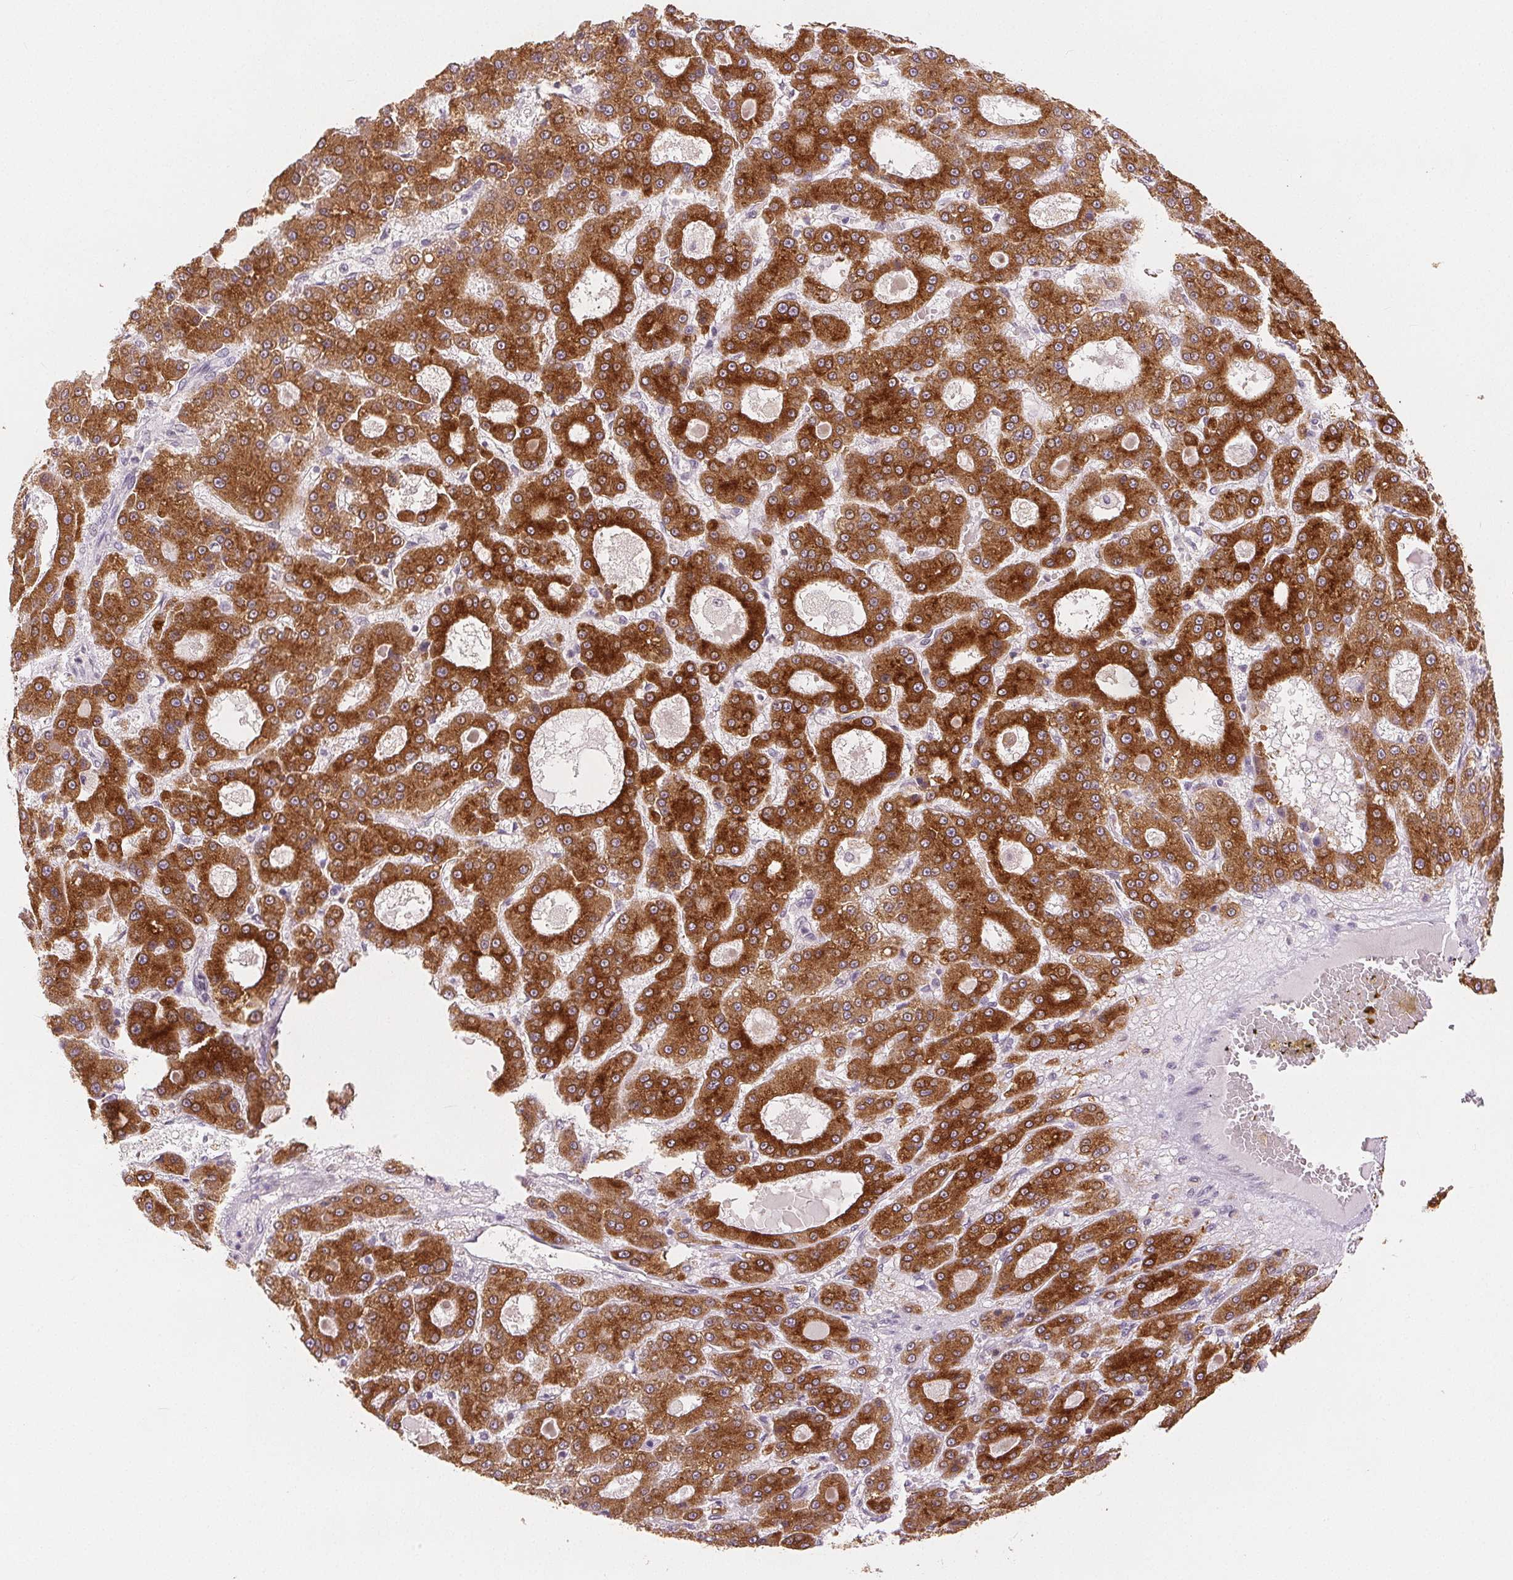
{"staining": {"intensity": "strong", "quantity": ">75%", "location": "cytoplasmic/membranous"}, "tissue": "liver cancer", "cell_type": "Tumor cells", "image_type": "cancer", "snomed": [{"axis": "morphology", "description": "Carcinoma, Hepatocellular, NOS"}, {"axis": "topography", "description": "Liver"}], "caption": "High-magnification brightfield microscopy of hepatocellular carcinoma (liver) stained with DAB (3,3'-diaminobenzidine) (brown) and counterstained with hematoxylin (blue). tumor cells exhibit strong cytoplasmic/membranous staining is seen in about>75% of cells.", "gene": "SLC27A5", "patient": {"sex": "male", "age": 70}}